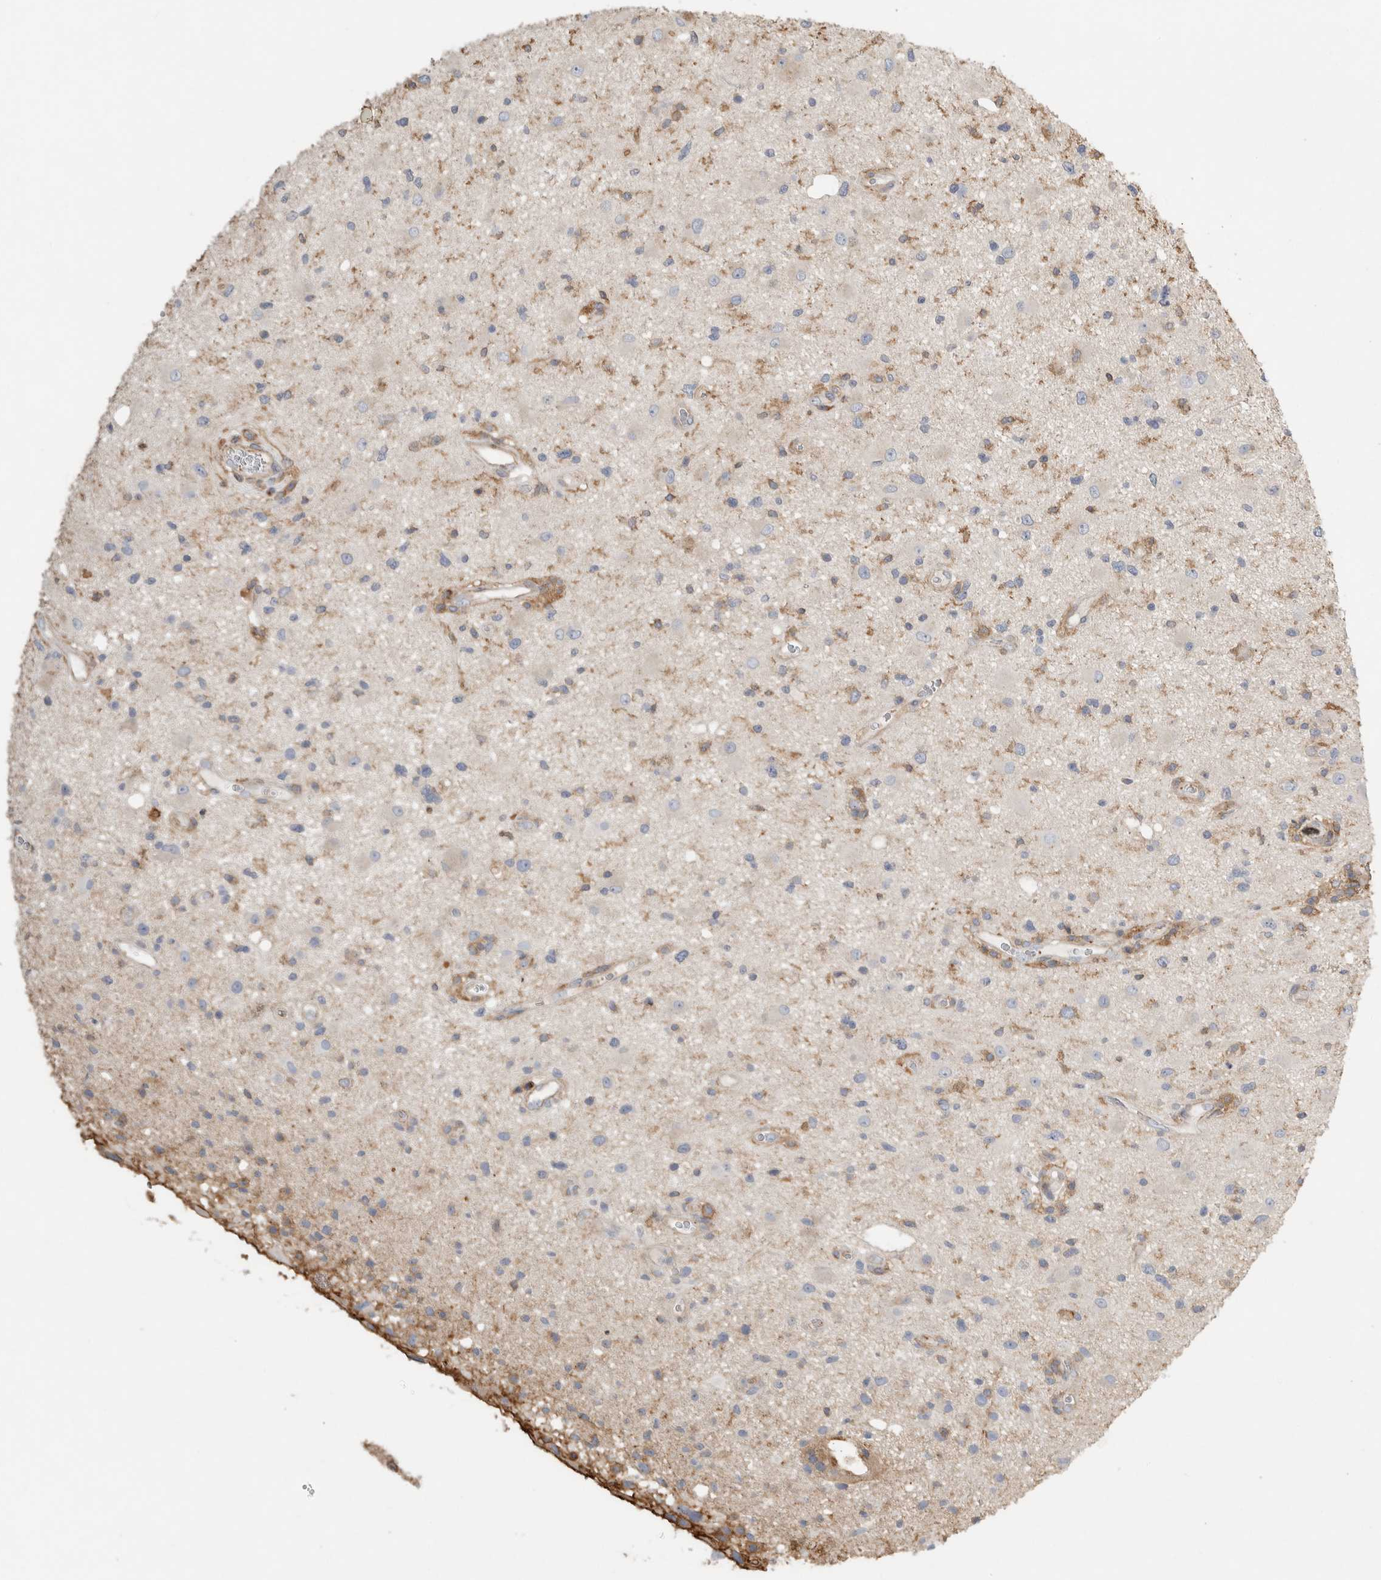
{"staining": {"intensity": "negative", "quantity": "none", "location": "none"}, "tissue": "glioma", "cell_type": "Tumor cells", "image_type": "cancer", "snomed": [{"axis": "morphology", "description": "Glioma, malignant, High grade"}, {"axis": "topography", "description": "Brain"}], "caption": "Protein analysis of malignant glioma (high-grade) displays no significant expression in tumor cells.", "gene": "GPER1", "patient": {"sex": "male", "age": 33}}